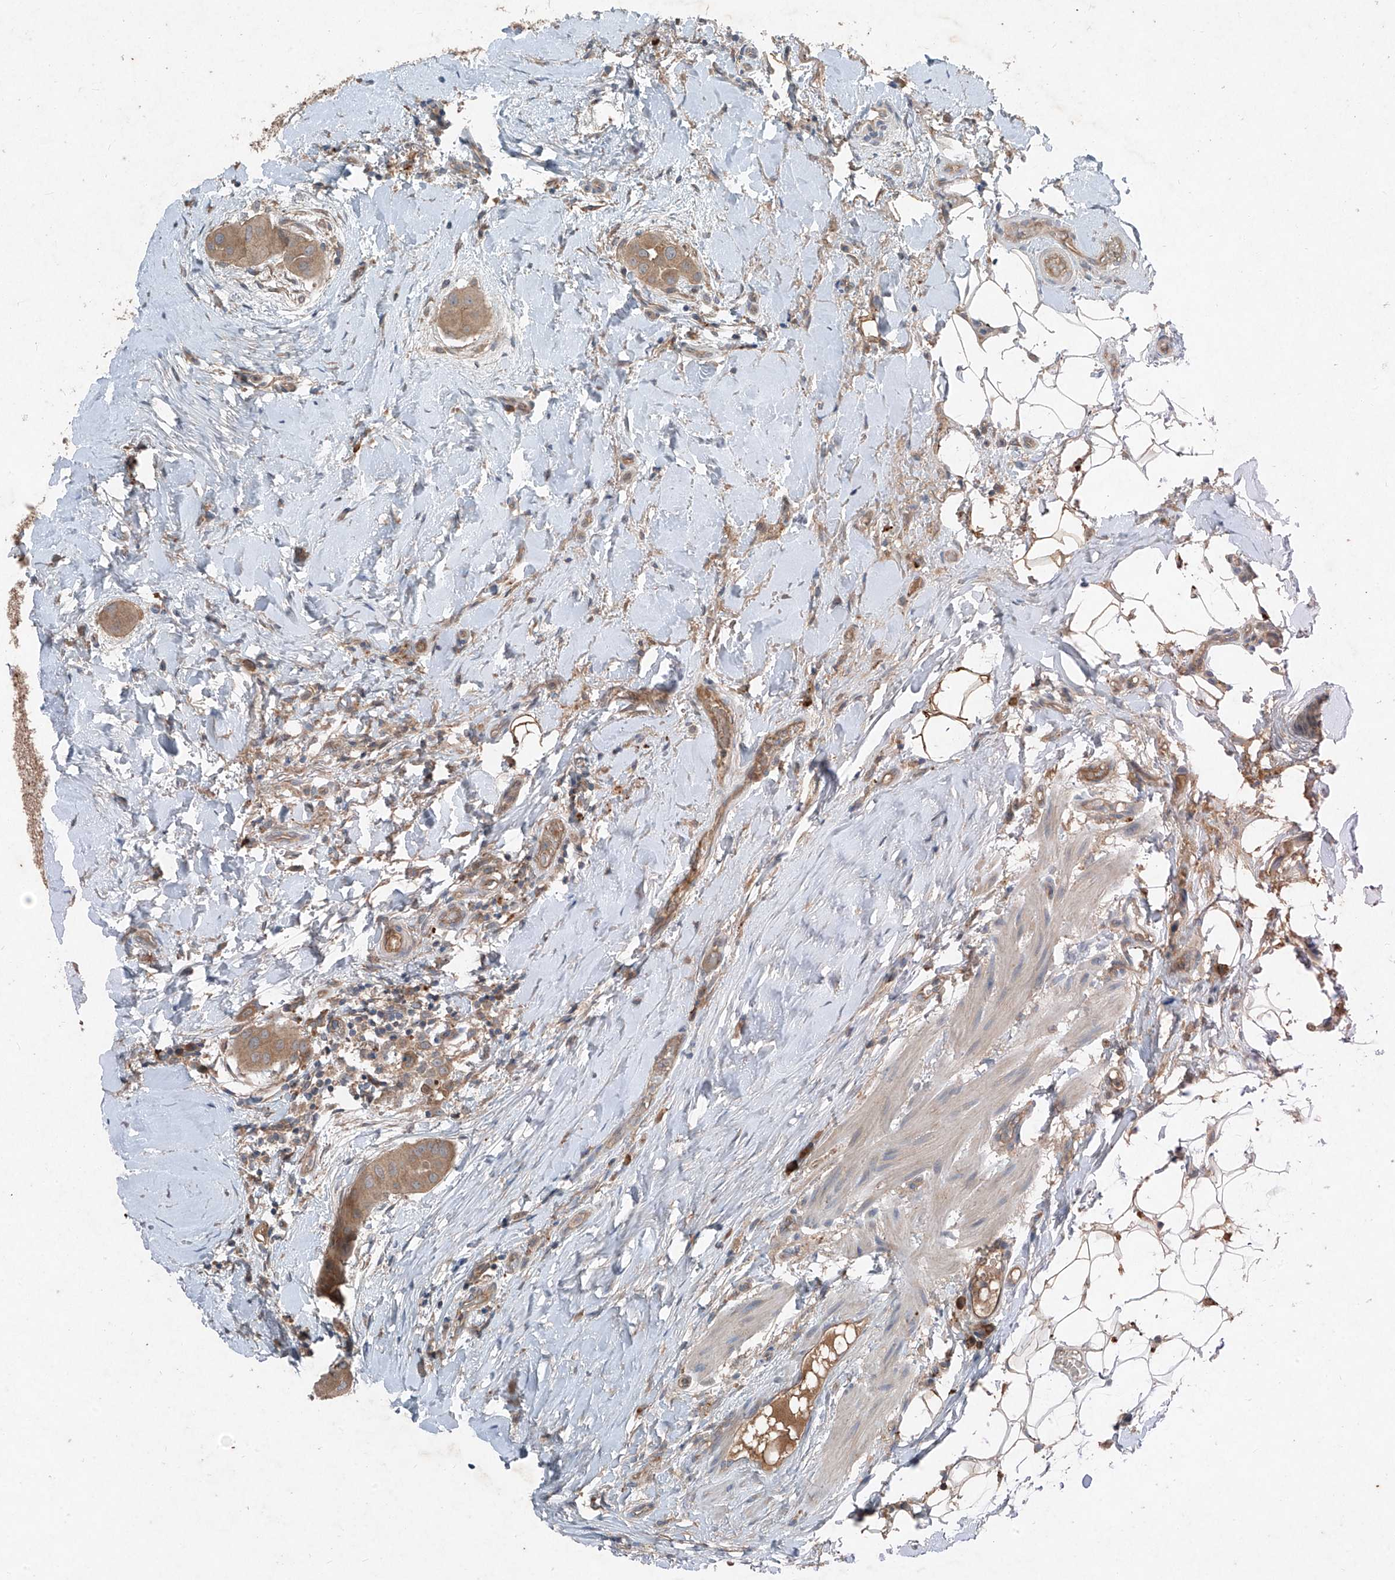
{"staining": {"intensity": "moderate", "quantity": ">75%", "location": "cytoplasmic/membranous"}, "tissue": "thyroid cancer", "cell_type": "Tumor cells", "image_type": "cancer", "snomed": [{"axis": "morphology", "description": "Papillary adenocarcinoma, NOS"}, {"axis": "topography", "description": "Thyroid gland"}], "caption": "The micrograph reveals immunohistochemical staining of papillary adenocarcinoma (thyroid). There is moderate cytoplasmic/membranous expression is appreciated in about >75% of tumor cells.", "gene": "FOXRED2", "patient": {"sex": "male", "age": 33}}